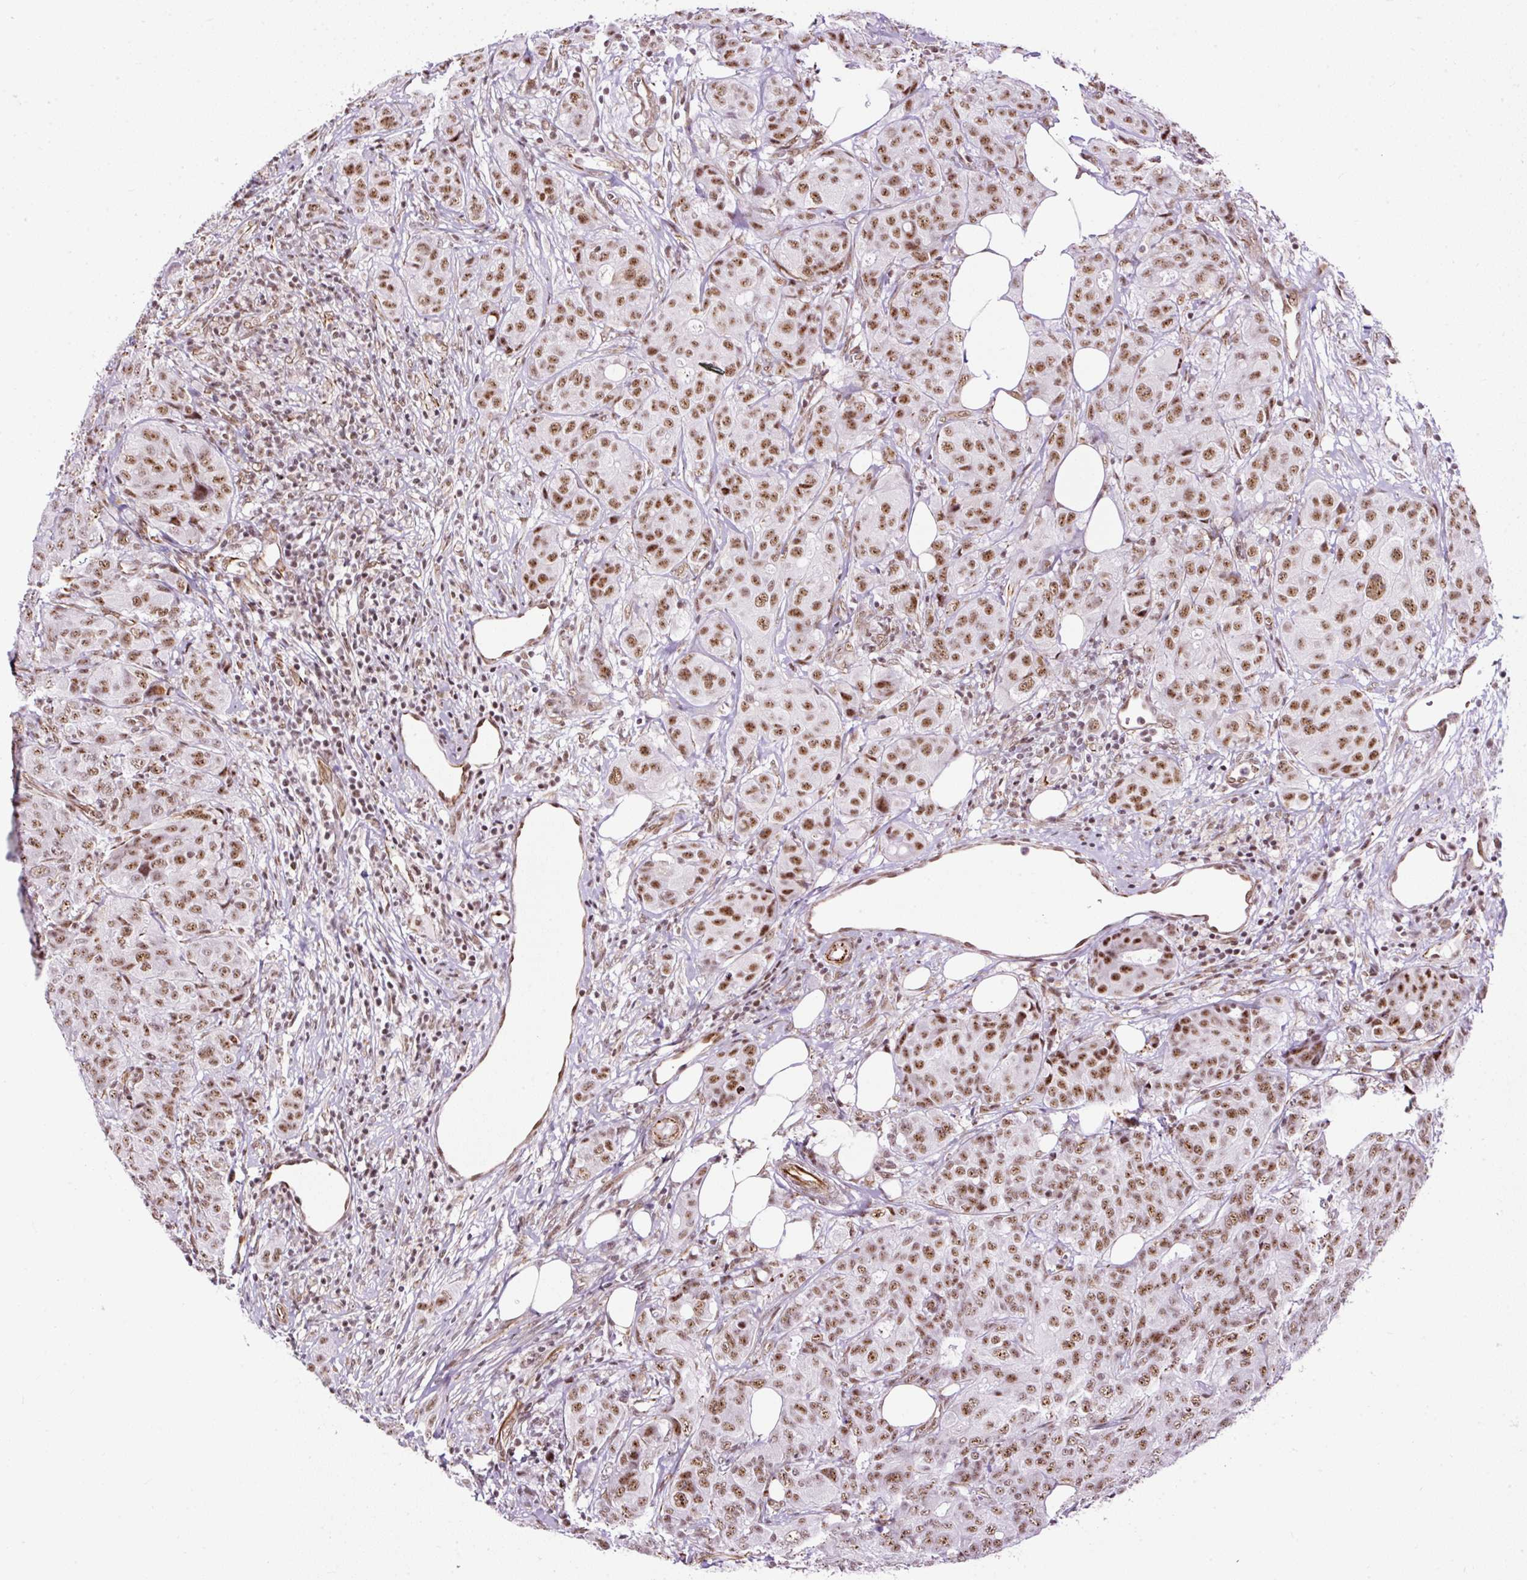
{"staining": {"intensity": "moderate", "quantity": ">75%", "location": "nuclear"}, "tissue": "breast cancer", "cell_type": "Tumor cells", "image_type": "cancer", "snomed": [{"axis": "morphology", "description": "Duct carcinoma"}, {"axis": "topography", "description": "Breast"}], "caption": "High-power microscopy captured an immunohistochemistry (IHC) micrograph of invasive ductal carcinoma (breast), revealing moderate nuclear expression in approximately >75% of tumor cells. (brown staining indicates protein expression, while blue staining denotes nuclei).", "gene": "LUC7L2", "patient": {"sex": "female", "age": 43}}